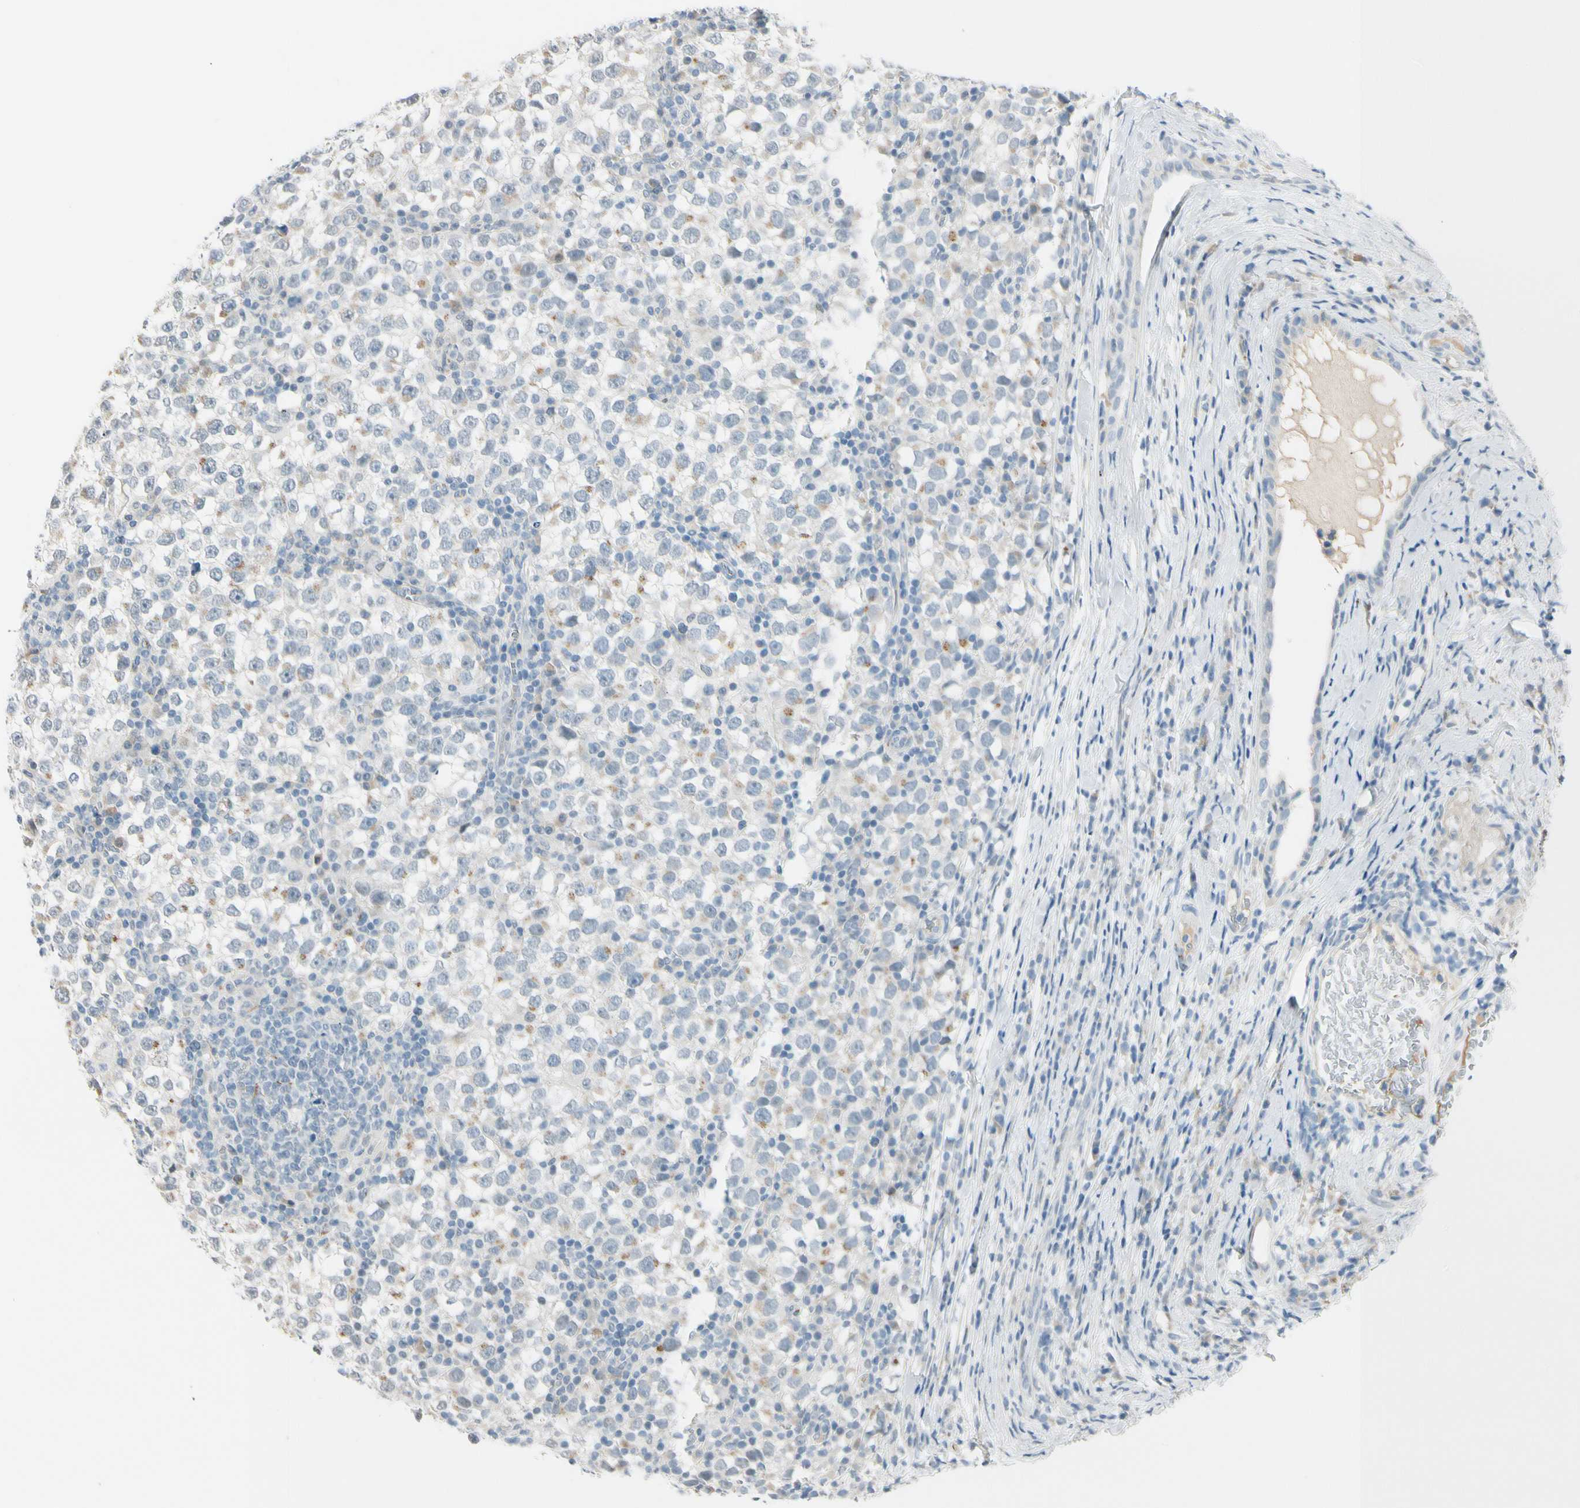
{"staining": {"intensity": "moderate", "quantity": "<25%", "location": "cytoplasmic/membranous"}, "tissue": "testis cancer", "cell_type": "Tumor cells", "image_type": "cancer", "snomed": [{"axis": "morphology", "description": "Seminoma, NOS"}, {"axis": "topography", "description": "Testis"}], "caption": "An immunohistochemistry (IHC) histopathology image of neoplastic tissue is shown. Protein staining in brown shows moderate cytoplasmic/membranous positivity in testis seminoma within tumor cells.", "gene": "B4GALNT1", "patient": {"sex": "male", "age": 65}}